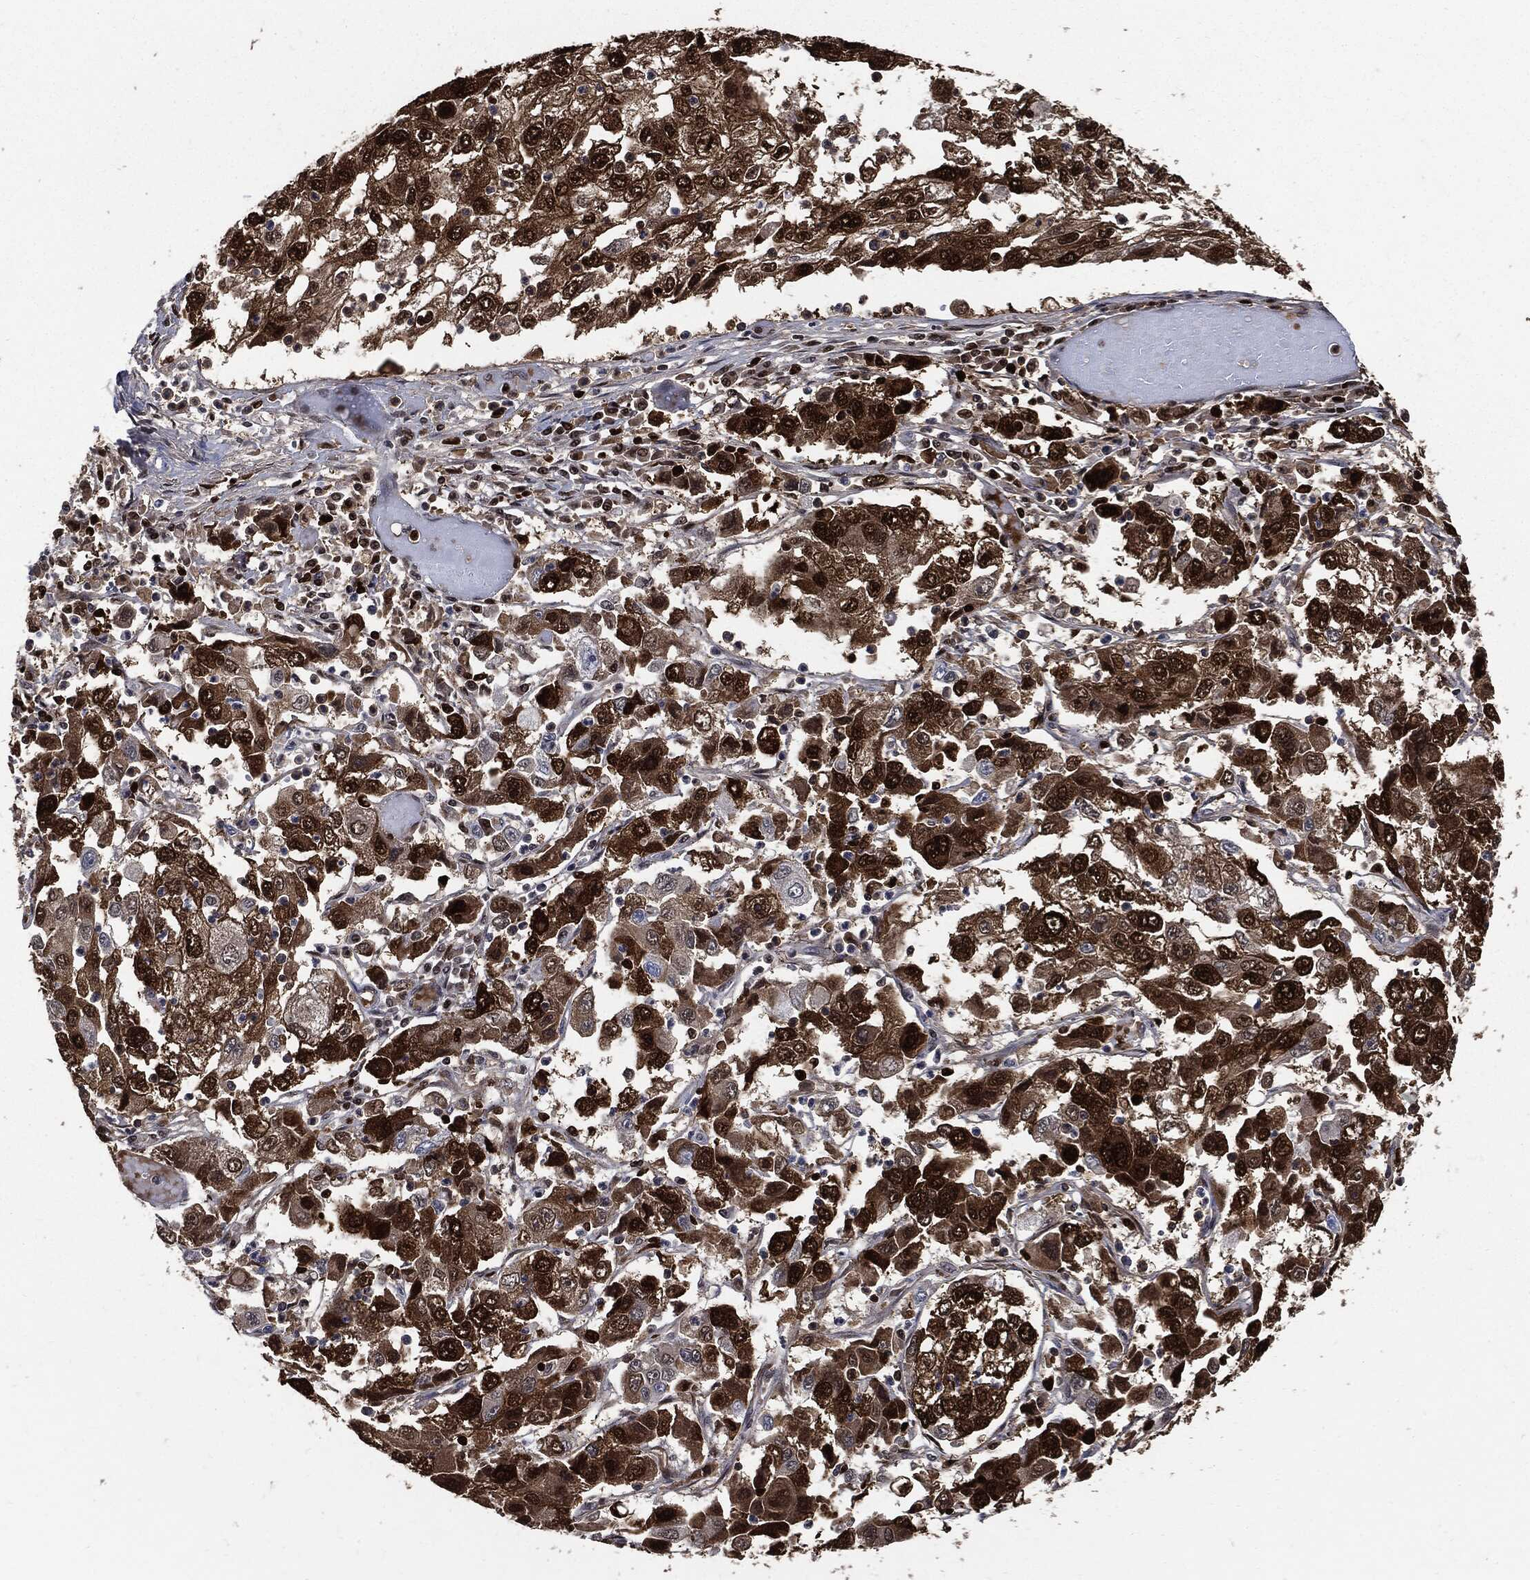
{"staining": {"intensity": "strong", "quantity": ">75%", "location": "cytoplasmic/membranous,nuclear"}, "tissue": "cervical cancer", "cell_type": "Tumor cells", "image_type": "cancer", "snomed": [{"axis": "morphology", "description": "Squamous cell carcinoma, NOS"}, {"axis": "topography", "description": "Cervix"}], "caption": "About >75% of tumor cells in human cervical cancer show strong cytoplasmic/membranous and nuclear protein positivity as visualized by brown immunohistochemical staining.", "gene": "PCNA", "patient": {"sex": "female", "age": 36}}